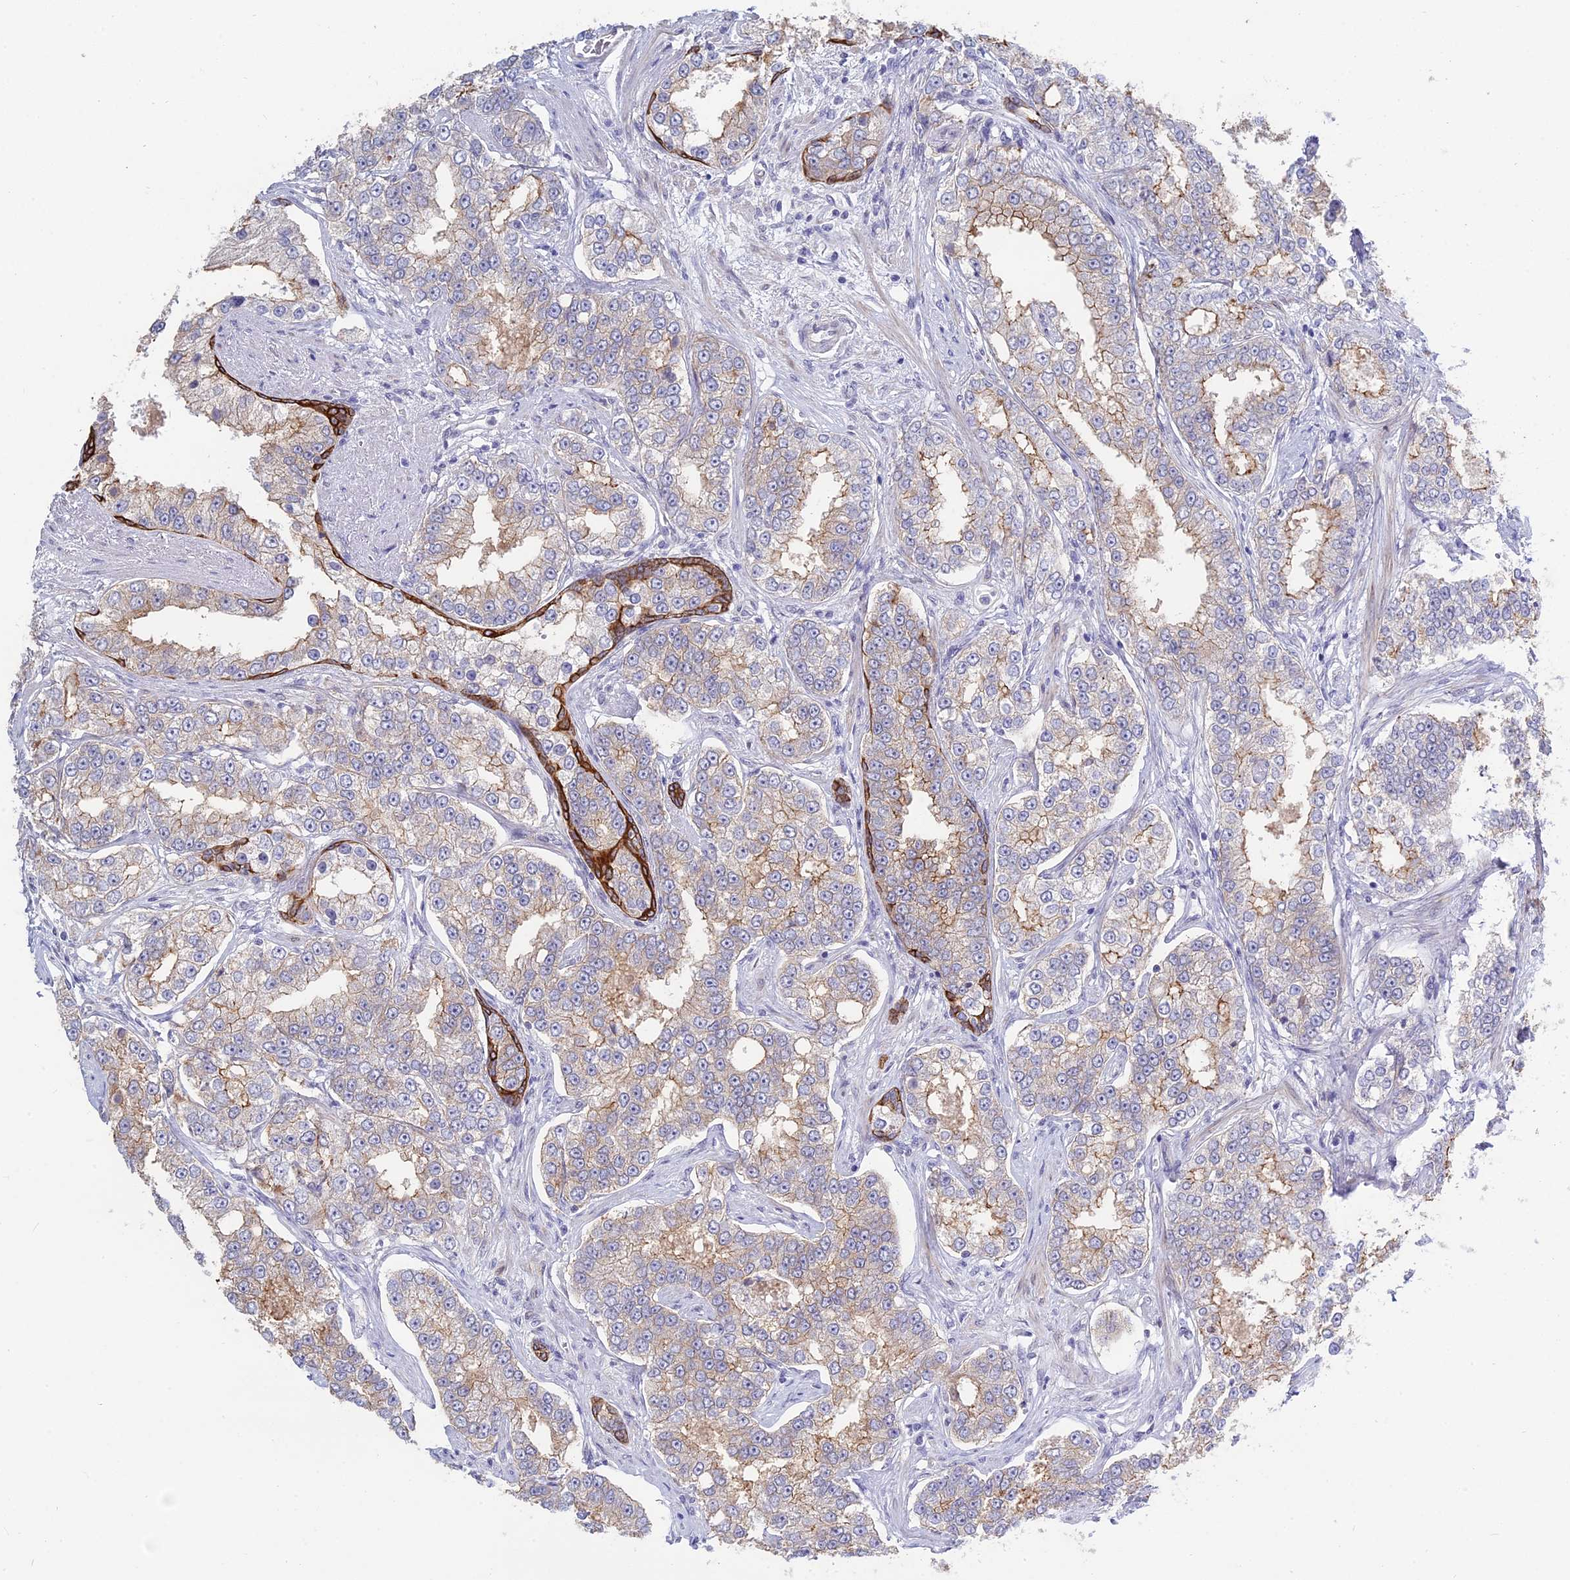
{"staining": {"intensity": "moderate", "quantity": "<25%", "location": "cytoplasmic/membranous"}, "tissue": "prostate cancer", "cell_type": "Tumor cells", "image_type": "cancer", "snomed": [{"axis": "morphology", "description": "Normal tissue, NOS"}, {"axis": "morphology", "description": "Adenocarcinoma, High grade"}, {"axis": "topography", "description": "Prostate"}], "caption": "The histopathology image demonstrates staining of prostate cancer, revealing moderate cytoplasmic/membranous protein expression (brown color) within tumor cells. Immunohistochemistry stains the protein of interest in brown and the nuclei are stained blue.", "gene": "MYO5B", "patient": {"sex": "male", "age": 83}}